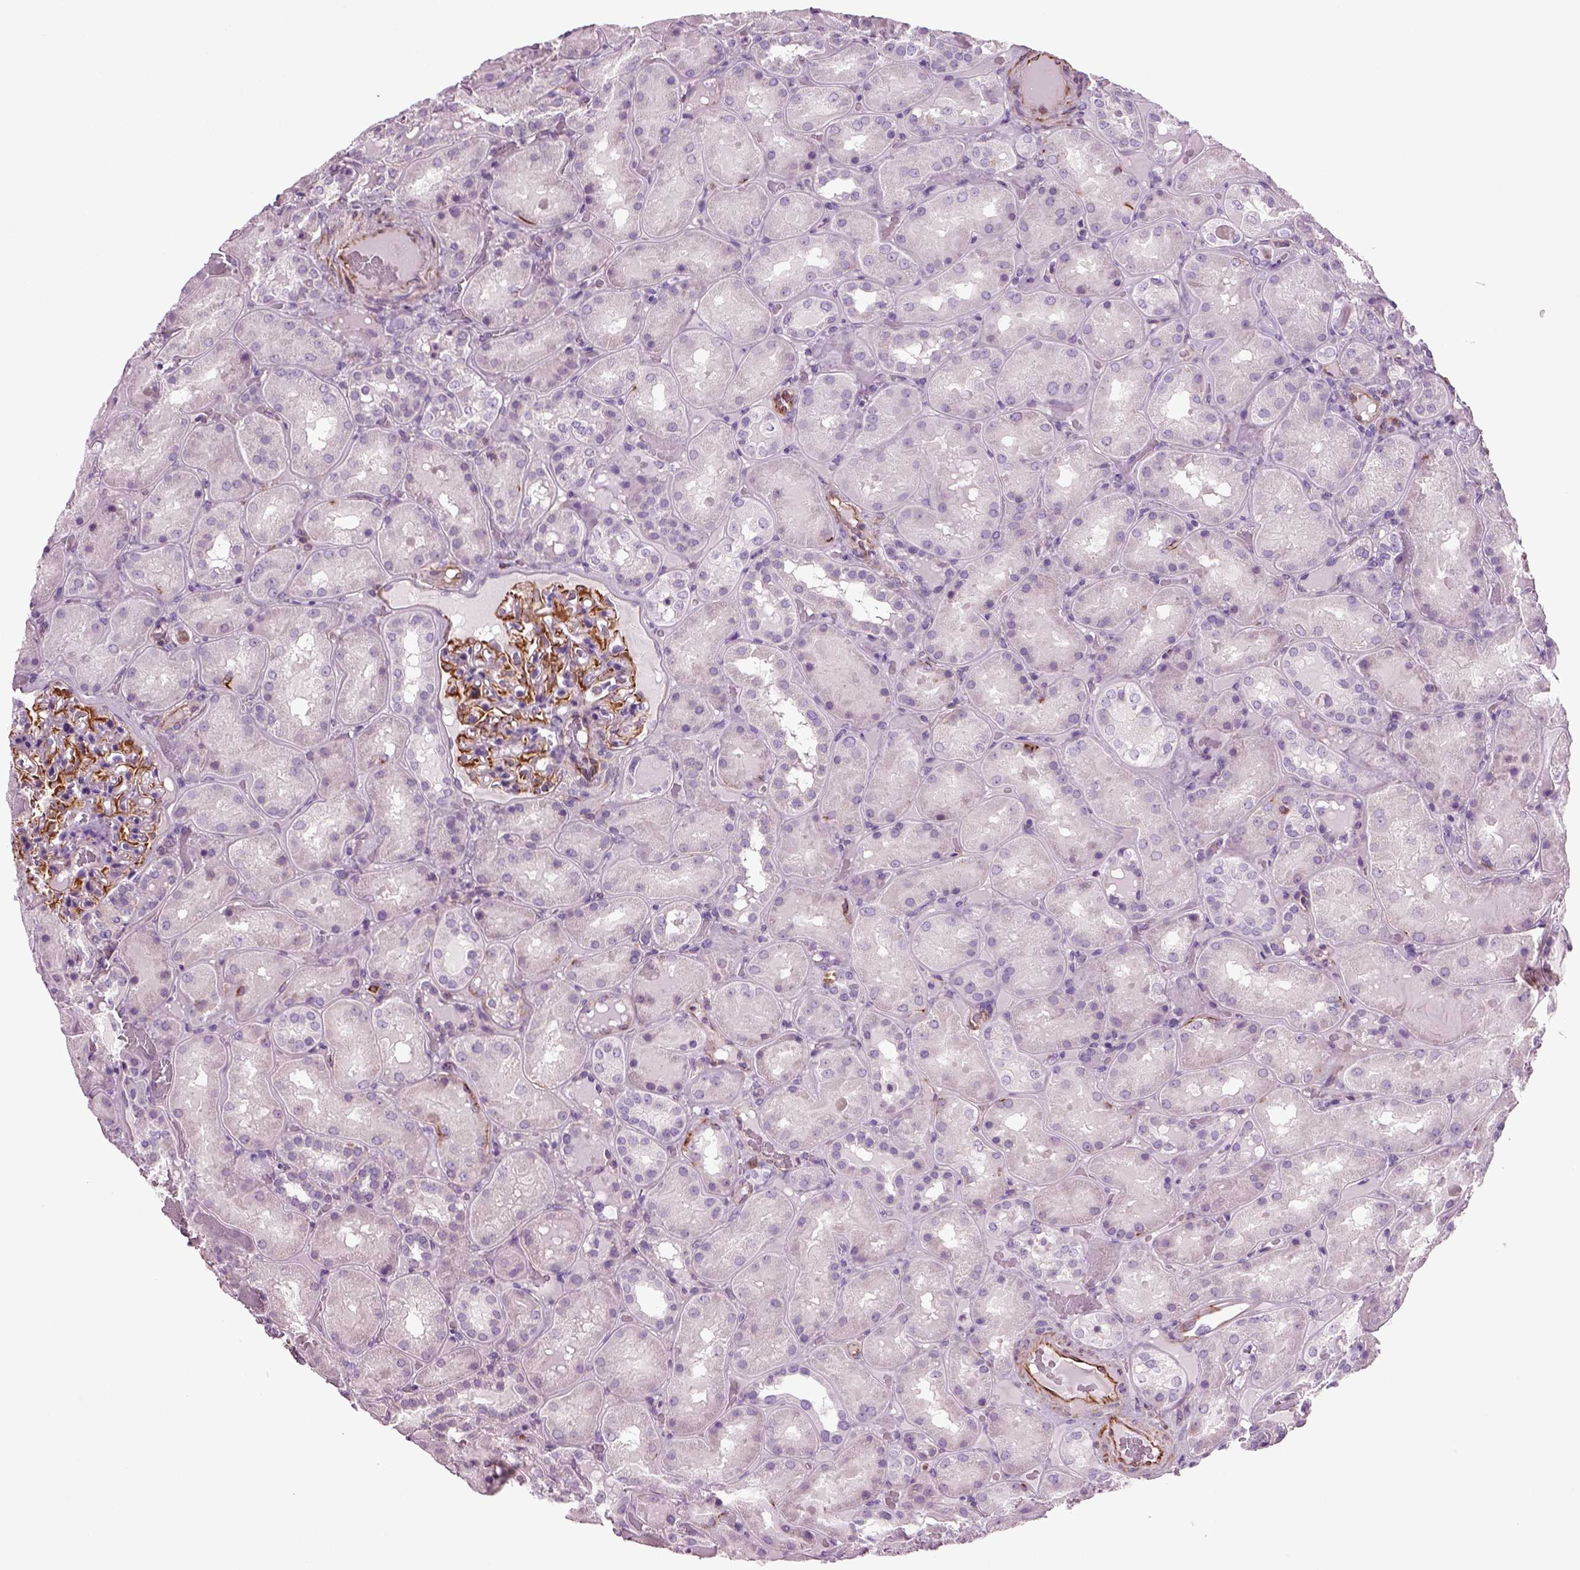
{"staining": {"intensity": "strong", "quantity": ">75%", "location": "cytoplasmic/membranous"}, "tissue": "kidney", "cell_type": "Cells in glomeruli", "image_type": "normal", "snomed": [{"axis": "morphology", "description": "Normal tissue, NOS"}, {"axis": "topography", "description": "Kidney"}], "caption": "The micrograph displays staining of unremarkable kidney, revealing strong cytoplasmic/membranous protein positivity (brown color) within cells in glomeruli.", "gene": "ACER3", "patient": {"sex": "male", "age": 73}}